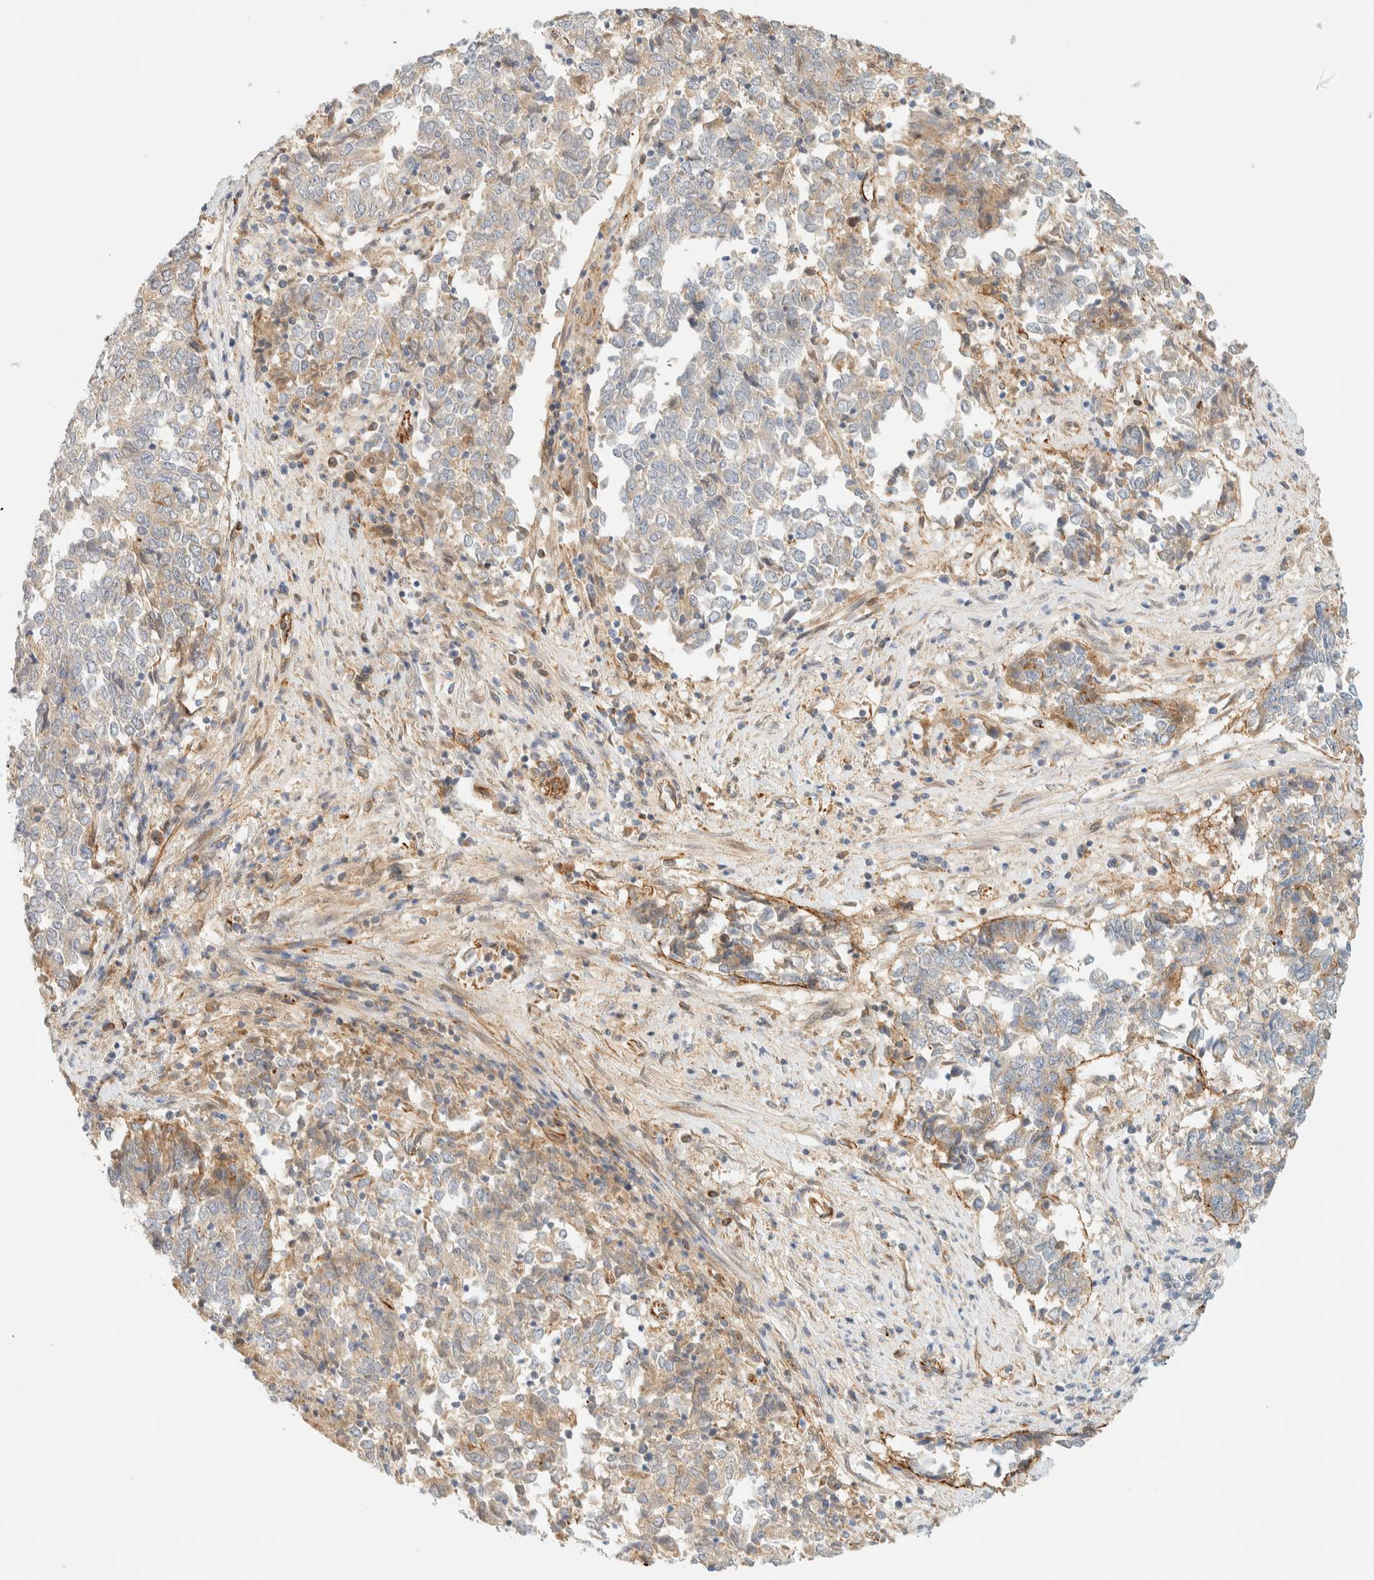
{"staining": {"intensity": "weak", "quantity": "<25%", "location": "cytoplasmic/membranous"}, "tissue": "endometrial cancer", "cell_type": "Tumor cells", "image_type": "cancer", "snomed": [{"axis": "morphology", "description": "Adenocarcinoma, NOS"}, {"axis": "topography", "description": "Endometrium"}], "caption": "Endometrial cancer (adenocarcinoma) stained for a protein using immunohistochemistry (IHC) demonstrates no positivity tumor cells.", "gene": "FAT1", "patient": {"sex": "female", "age": 80}}